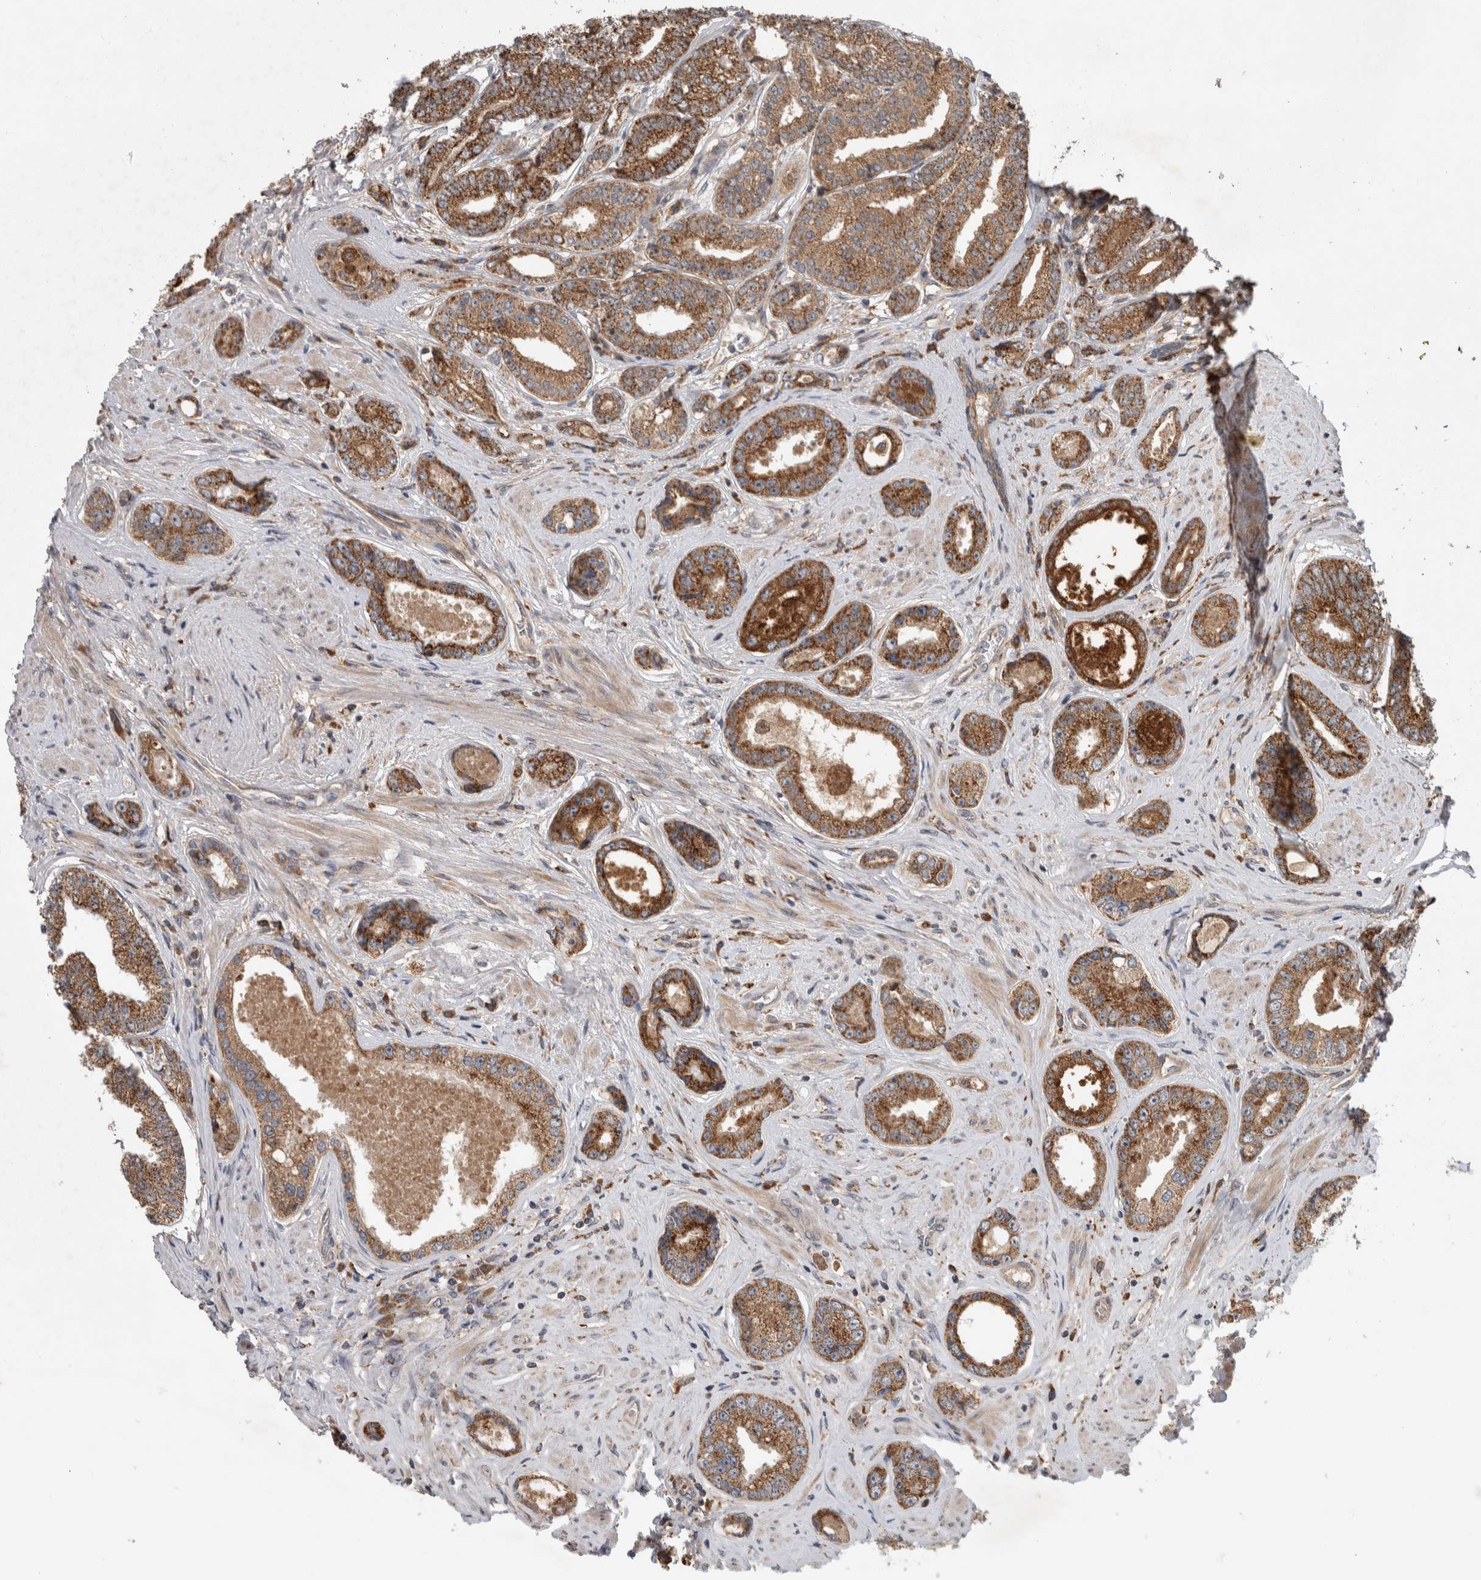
{"staining": {"intensity": "moderate", "quantity": ">75%", "location": "cytoplasmic/membranous"}, "tissue": "prostate cancer", "cell_type": "Tumor cells", "image_type": "cancer", "snomed": [{"axis": "morphology", "description": "Adenocarcinoma, High grade"}, {"axis": "topography", "description": "Prostate"}], "caption": "Prostate cancer stained for a protein demonstrates moderate cytoplasmic/membranous positivity in tumor cells.", "gene": "ADGRL3", "patient": {"sex": "male", "age": 61}}